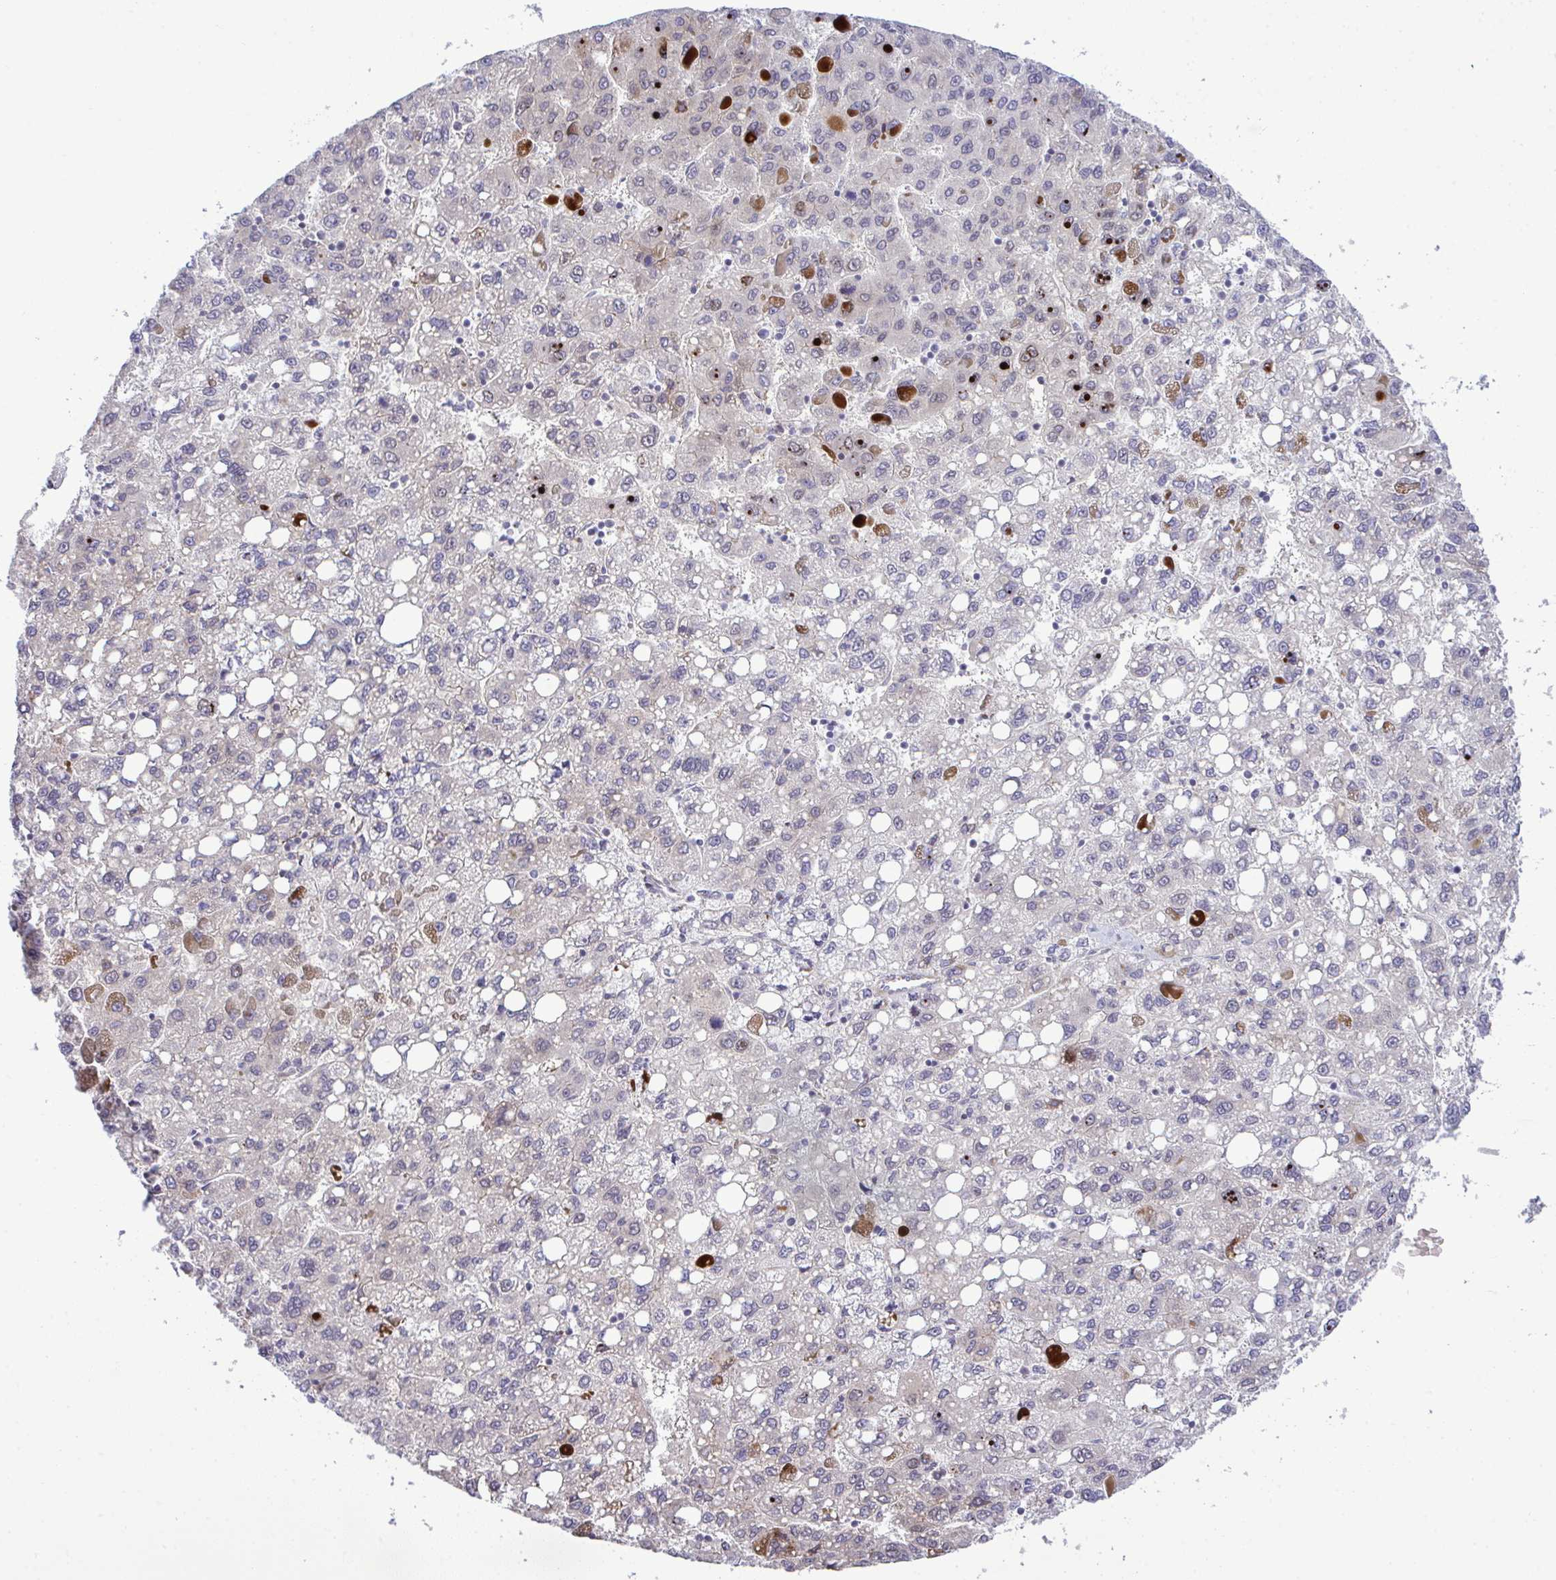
{"staining": {"intensity": "negative", "quantity": "none", "location": "none"}, "tissue": "liver cancer", "cell_type": "Tumor cells", "image_type": "cancer", "snomed": [{"axis": "morphology", "description": "Carcinoma, Hepatocellular, NOS"}, {"axis": "topography", "description": "Liver"}], "caption": "A histopathology image of human liver hepatocellular carcinoma is negative for staining in tumor cells. (Brightfield microscopy of DAB immunohistochemistry (IHC) at high magnification).", "gene": "CASTOR2", "patient": {"sex": "female", "age": 82}}